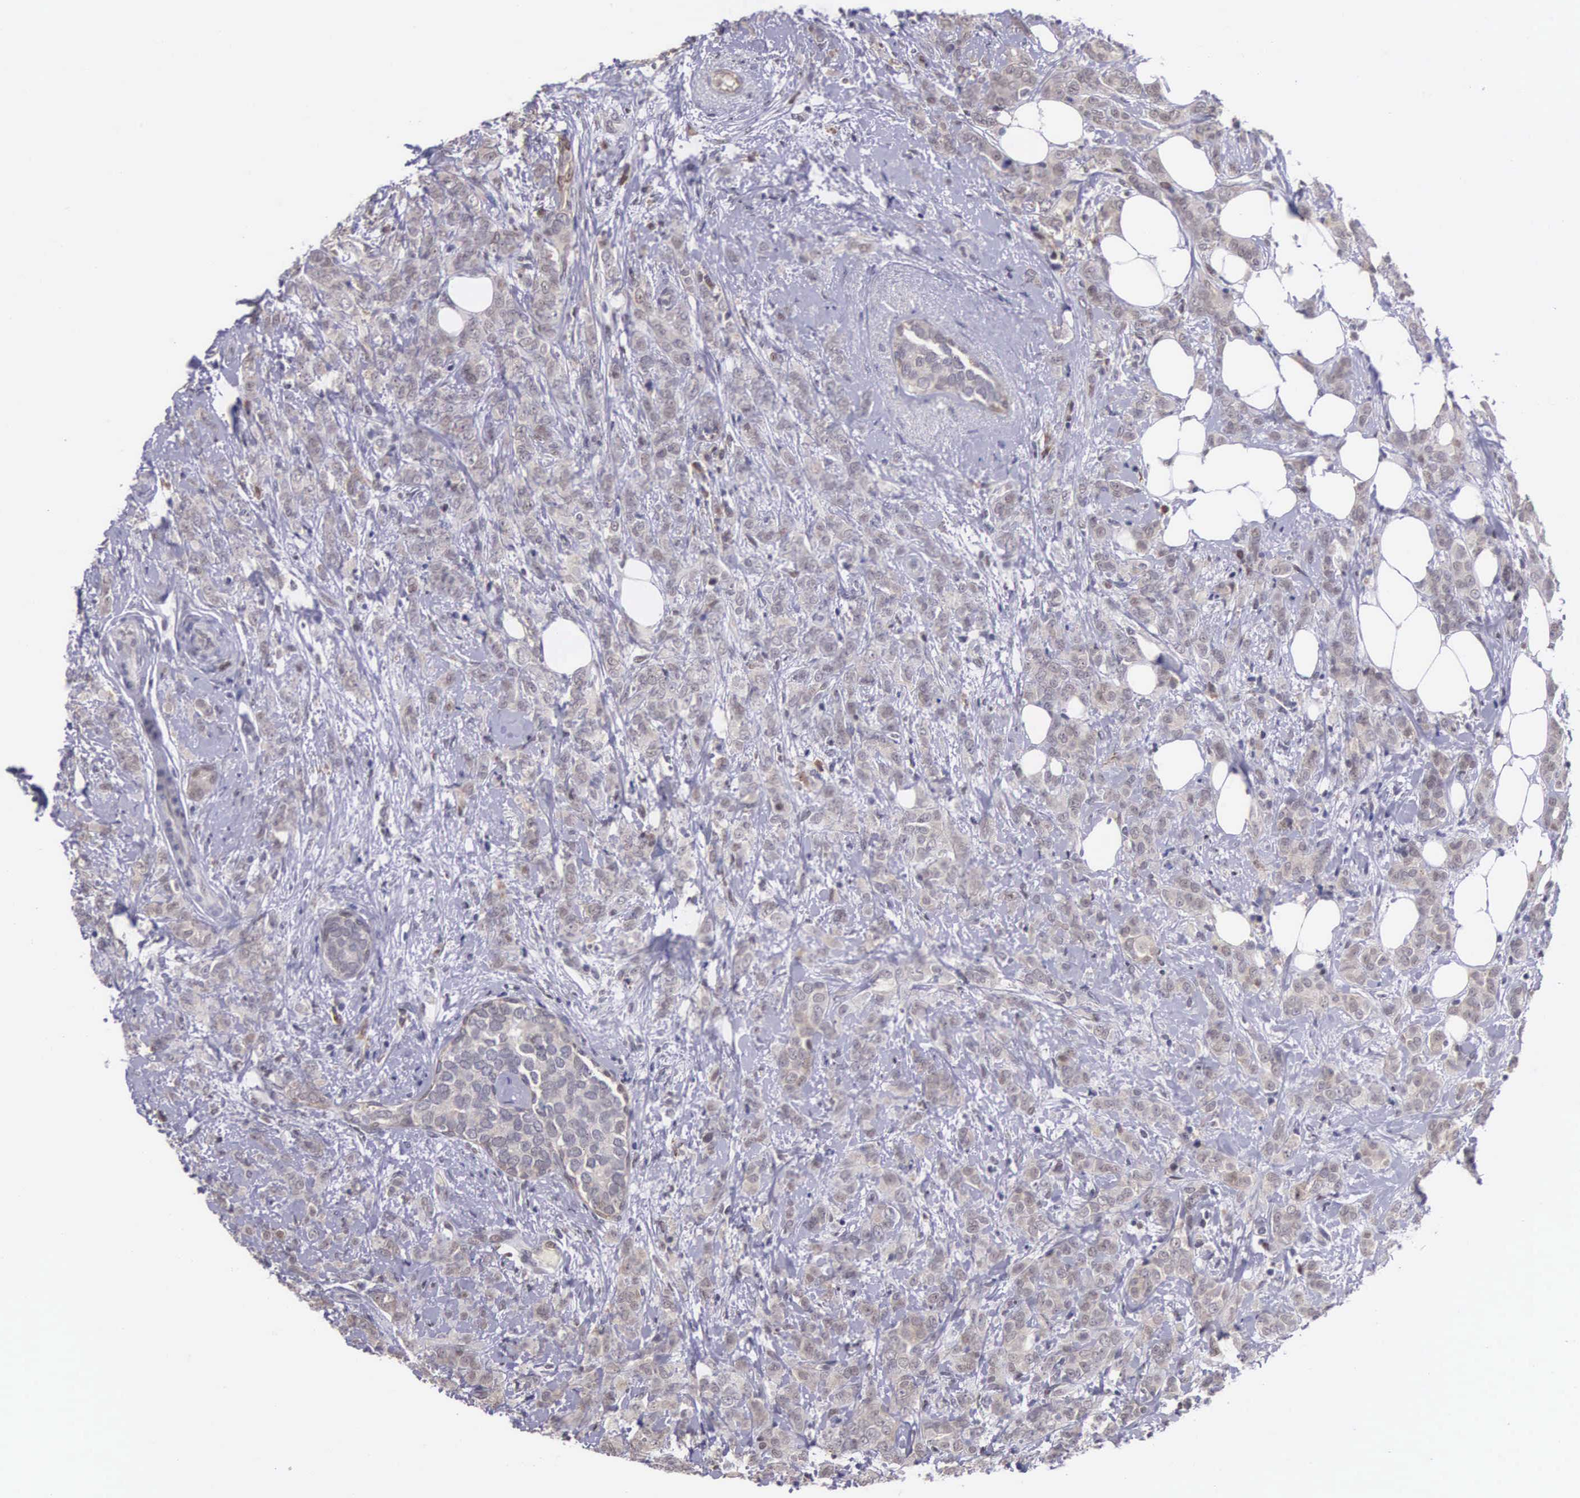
{"staining": {"intensity": "weak", "quantity": "25%-75%", "location": "cytoplasmic/membranous"}, "tissue": "breast cancer", "cell_type": "Tumor cells", "image_type": "cancer", "snomed": [{"axis": "morphology", "description": "Duct carcinoma"}, {"axis": "topography", "description": "Breast"}], "caption": "IHC (DAB (3,3'-diaminobenzidine)) staining of human invasive ductal carcinoma (breast) reveals weak cytoplasmic/membranous protein expression in about 25%-75% of tumor cells.", "gene": "SLC25A21", "patient": {"sex": "female", "age": 53}}